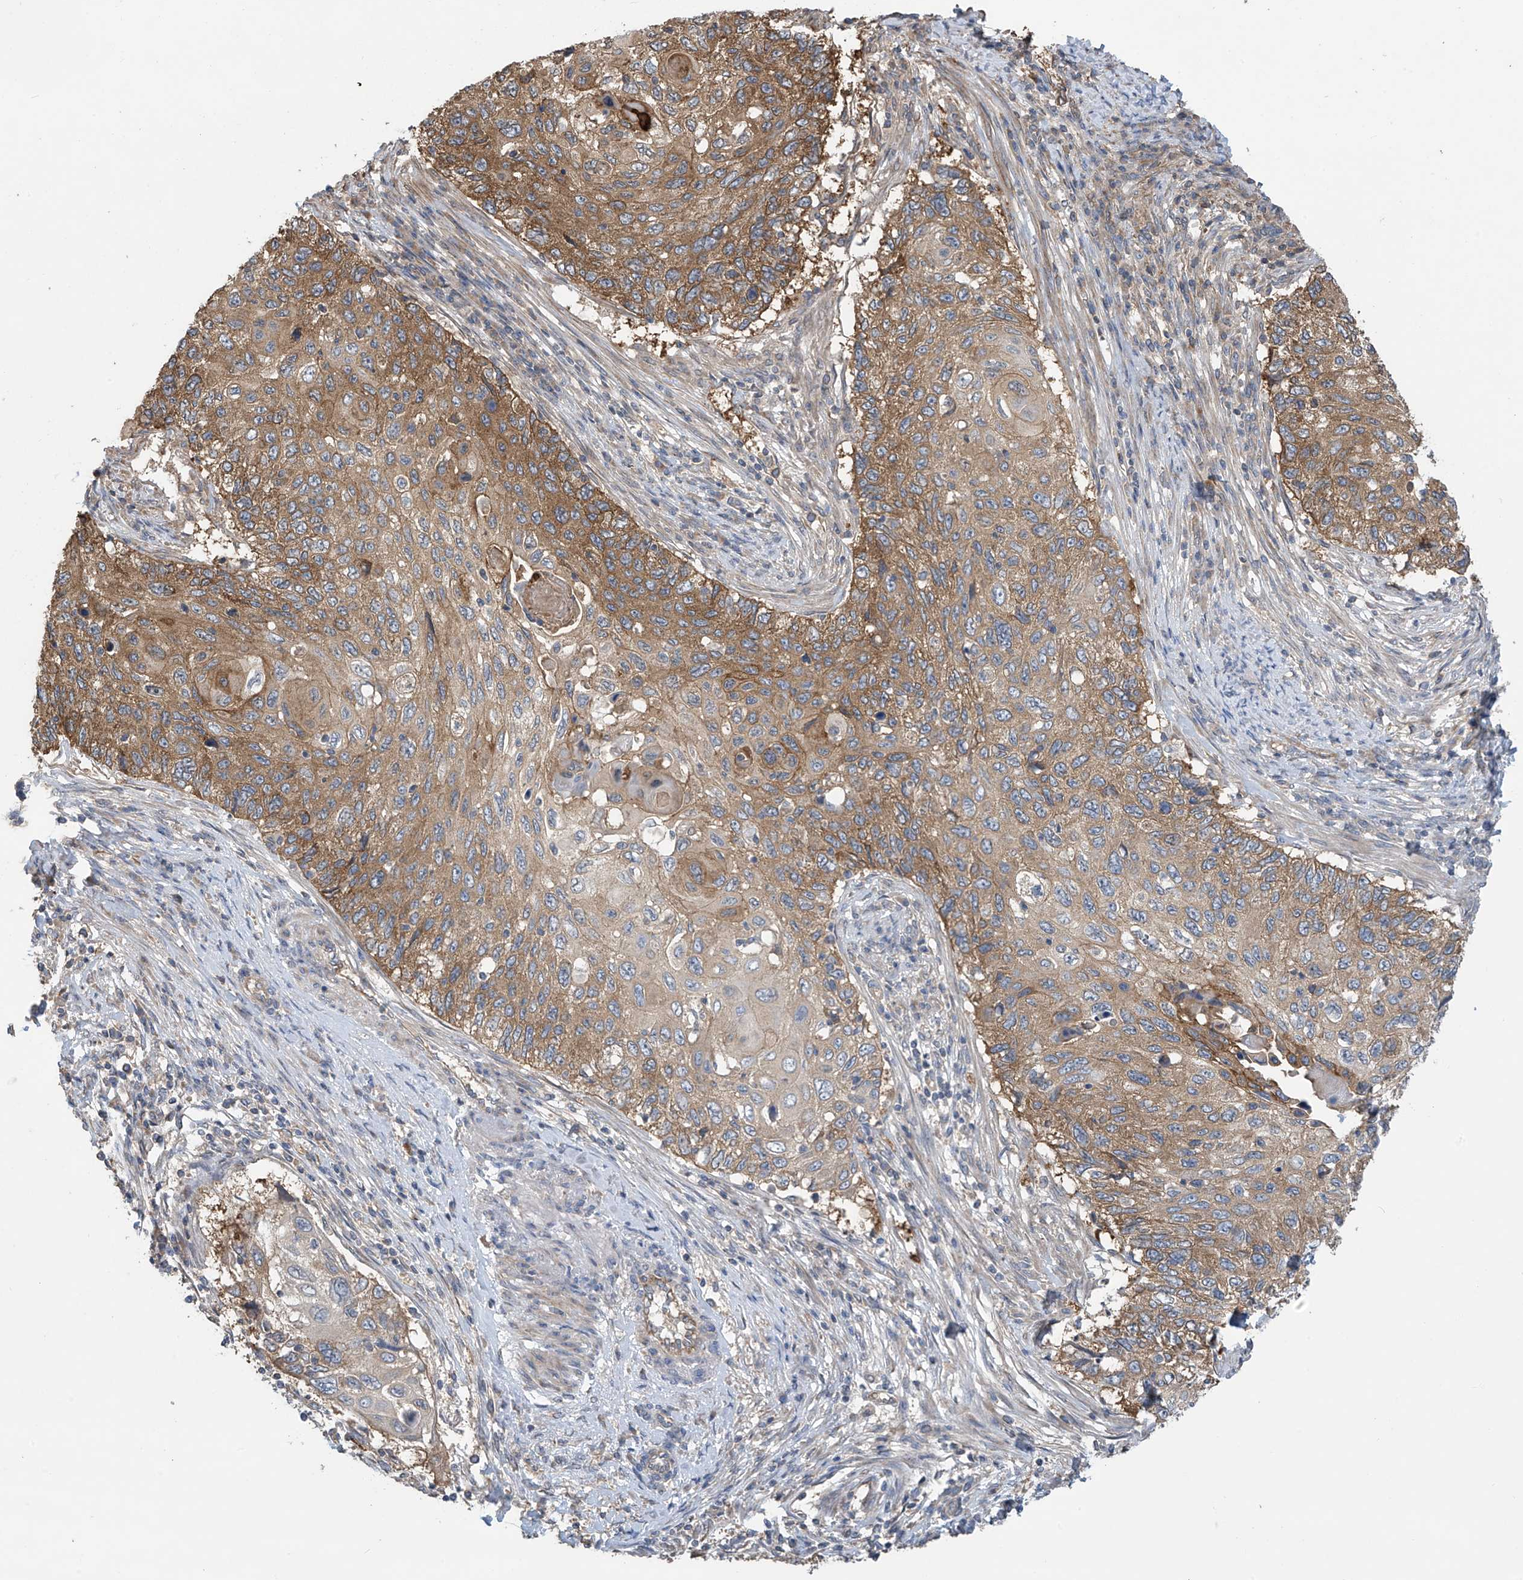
{"staining": {"intensity": "moderate", "quantity": ">75%", "location": "cytoplasmic/membranous"}, "tissue": "cervical cancer", "cell_type": "Tumor cells", "image_type": "cancer", "snomed": [{"axis": "morphology", "description": "Squamous cell carcinoma, NOS"}, {"axis": "topography", "description": "Cervix"}], "caption": "A brown stain highlights moderate cytoplasmic/membranous expression of a protein in cervical cancer tumor cells.", "gene": "PHACTR4", "patient": {"sex": "female", "age": 70}}